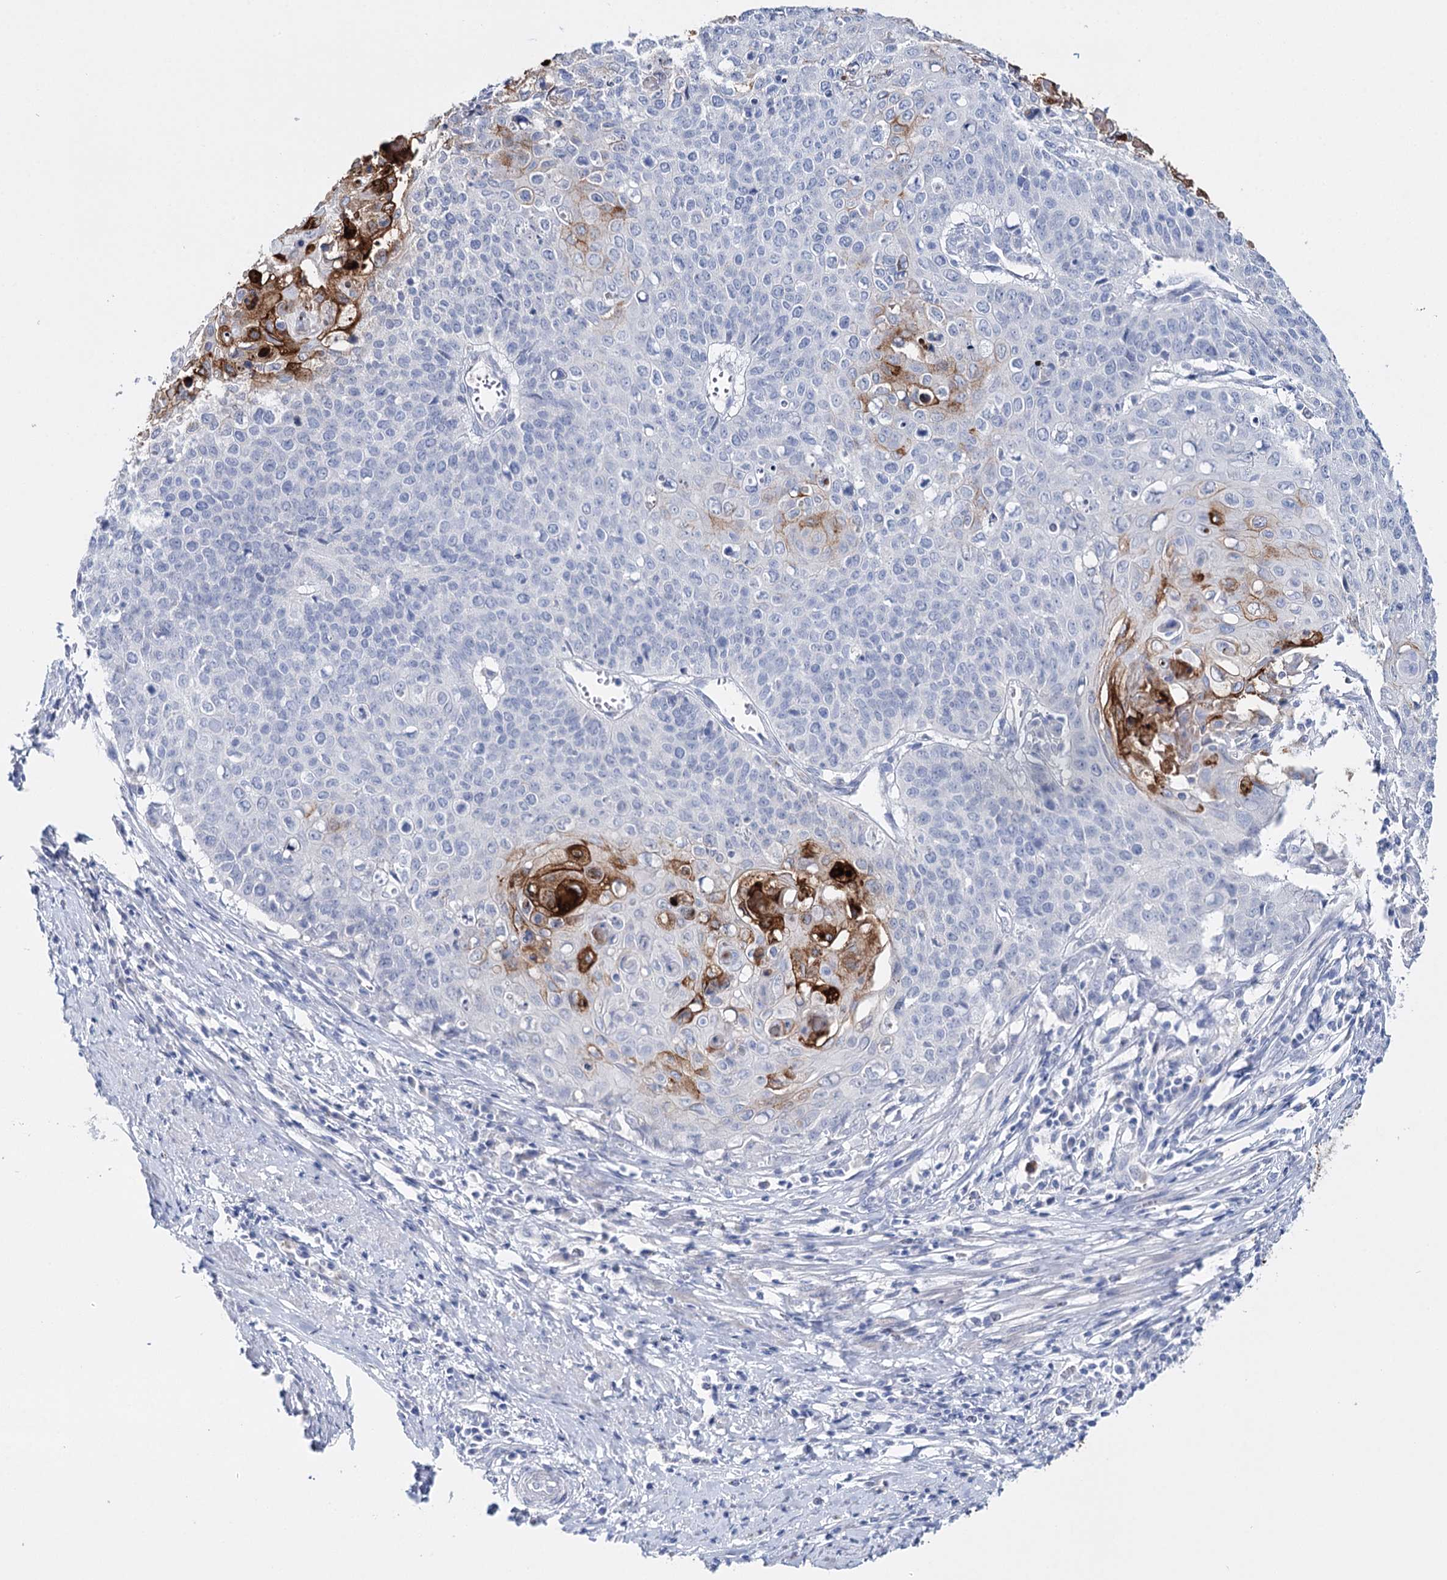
{"staining": {"intensity": "negative", "quantity": "none", "location": "none"}, "tissue": "cervical cancer", "cell_type": "Tumor cells", "image_type": "cancer", "snomed": [{"axis": "morphology", "description": "Squamous cell carcinoma, NOS"}, {"axis": "topography", "description": "Cervix"}], "caption": "There is no significant positivity in tumor cells of cervical cancer. Brightfield microscopy of immunohistochemistry (IHC) stained with DAB (3,3'-diaminobenzidine) (brown) and hematoxylin (blue), captured at high magnification.", "gene": "CEACAM8", "patient": {"sex": "female", "age": 39}}